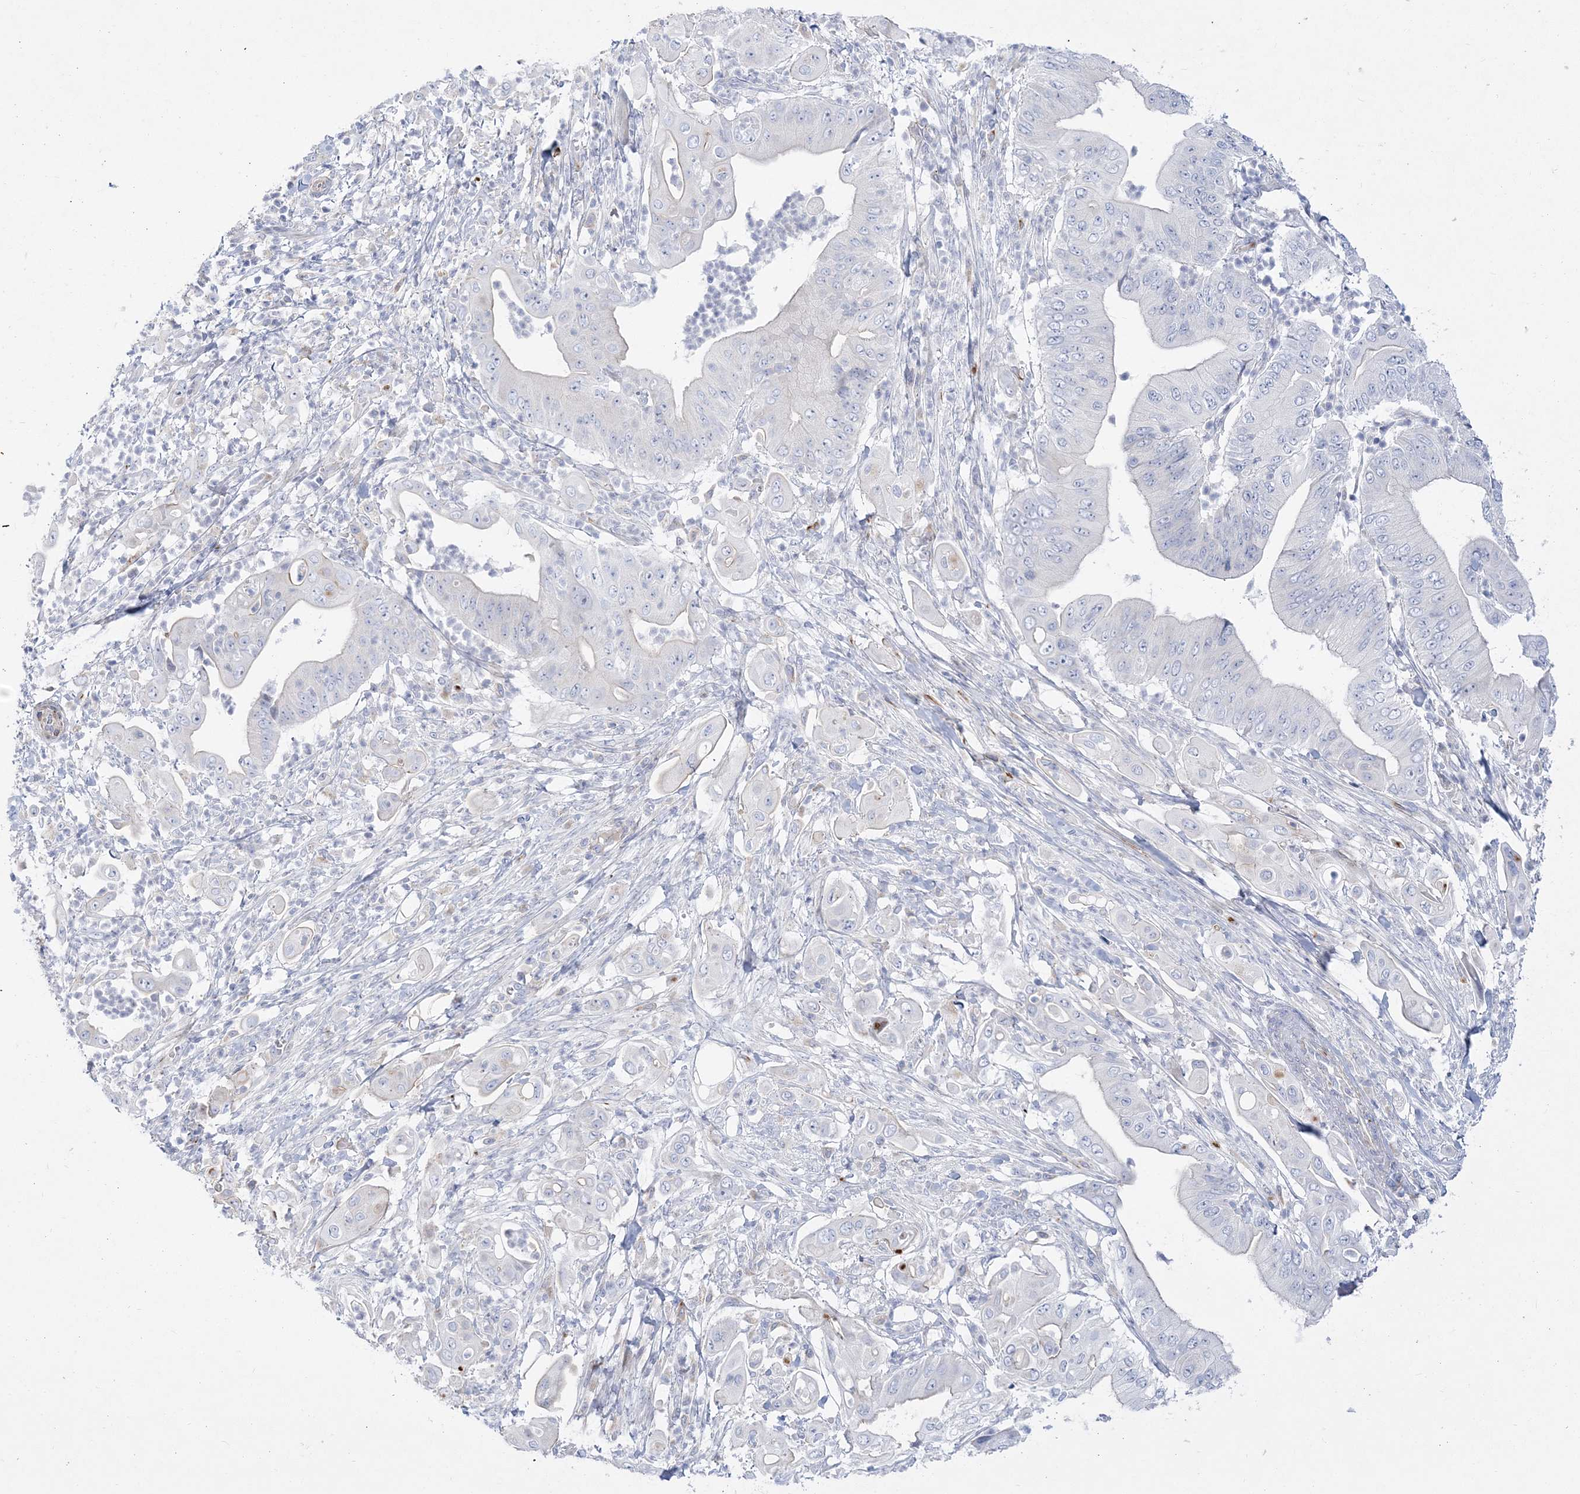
{"staining": {"intensity": "negative", "quantity": "none", "location": "none"}, "tissue": "pancreatic cancer", "cell_type": "Tumor cells", "image_type": "cancer", "snomed": [{"axis": "morphology", "description": "Adenocarcinoma, NOS"}, {"axis": "topography", "description": "Pancreas"}], "caption": "Immunohistochemistry (IHC) of human pancreatic cancer (adenocarcinoma) shows no staining in tumor cells.", "gene": "GPAT2", "patient": {"sex": "female", "age": 77}}